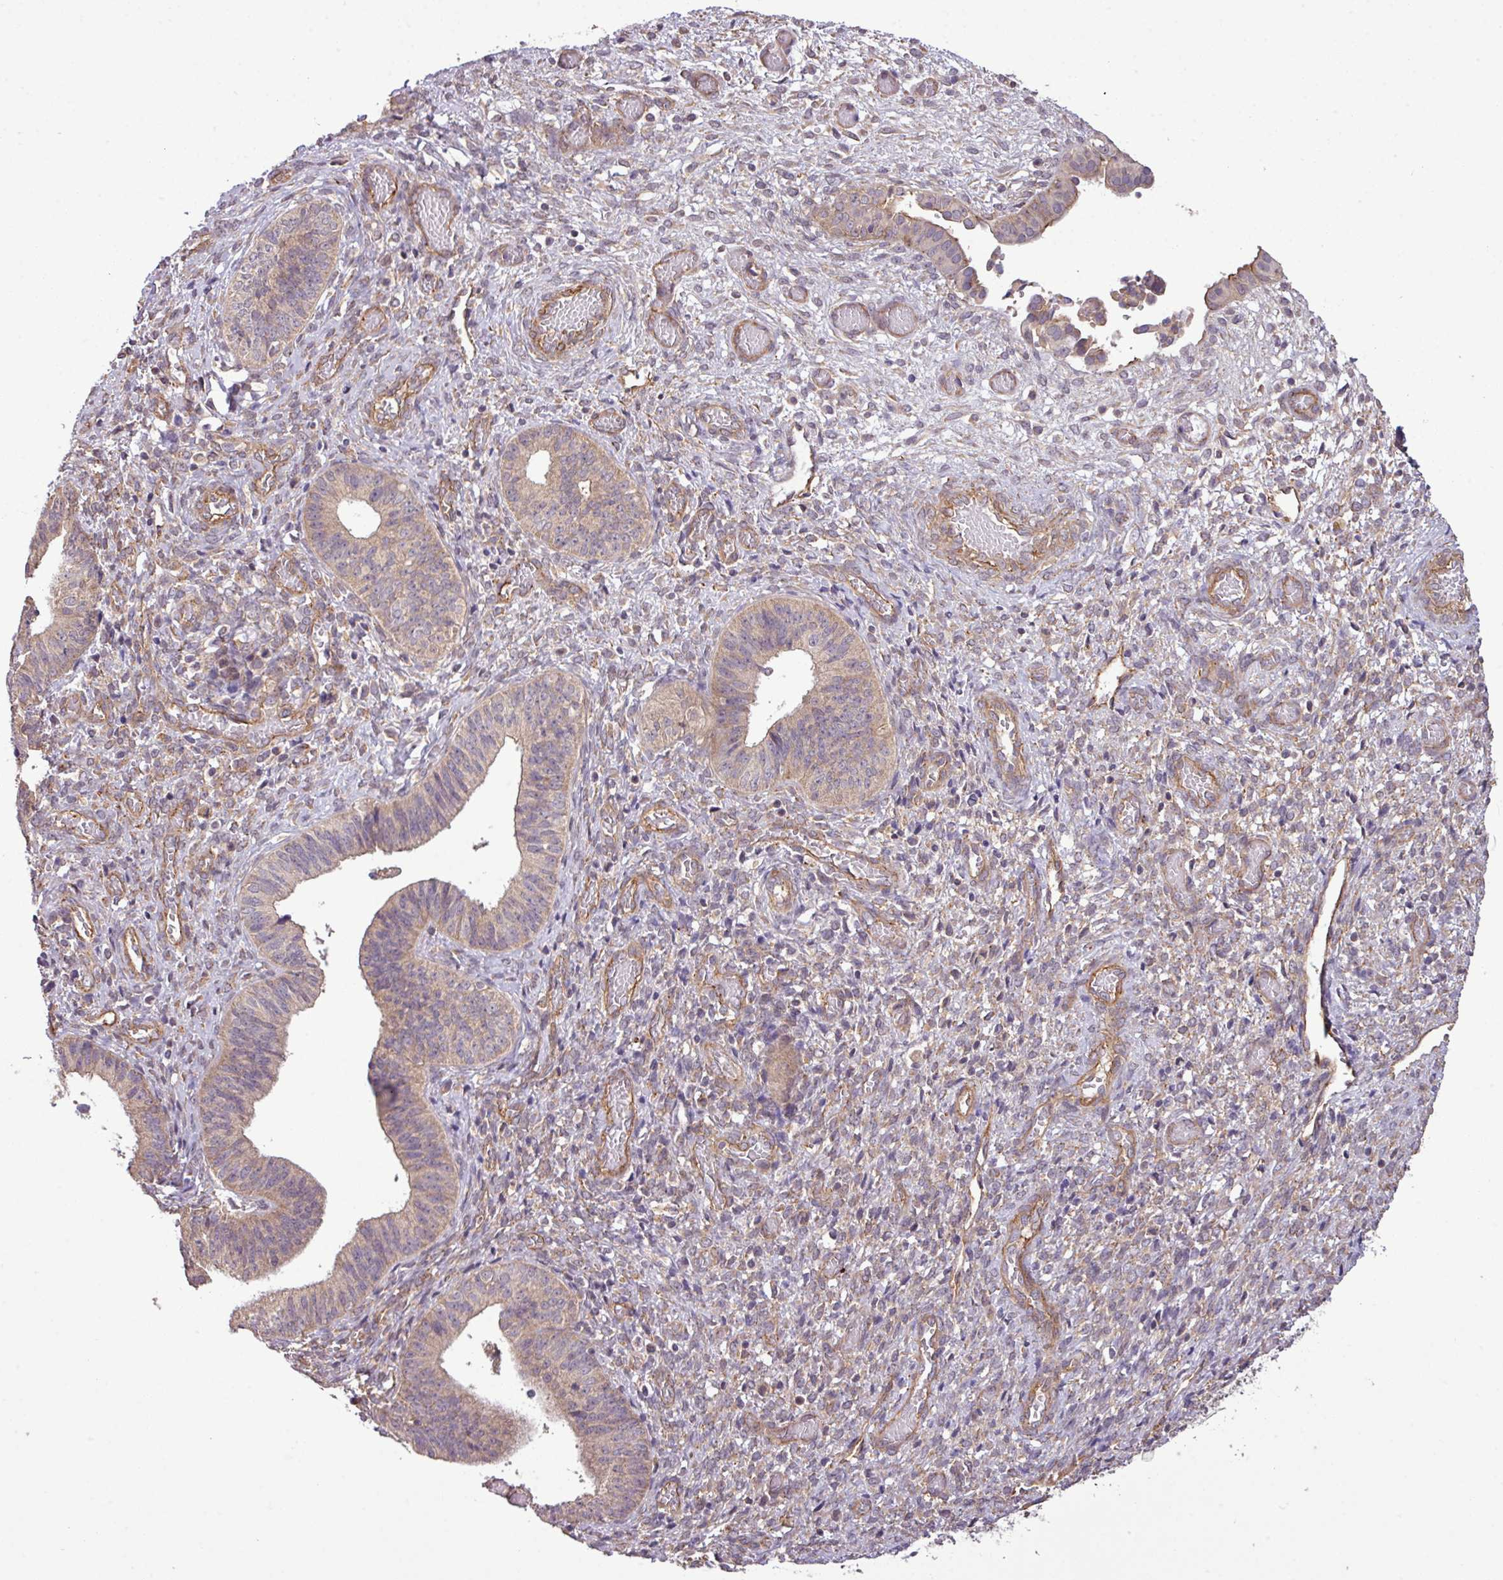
{"staining": {"intensity": "moderate", "quantity": ">75%", "location": "cytoplasmic/membranous"}, "tissue": "cervical cancer", "cell_type": "Tumor cells", "image_type": "cancer", "snomed": [{"axis": "morphology", "description": "Squamous cell carcinoma, NOS"}, {"axis": "topography", "description": "Cervix"}], "caption": "Protein analysis of squamous cell carcinoma (cervical) tissue displays moderate cytoplasmic/membranous positivity in approximately >75% of tumor cells.", "gene": "XIAP", "patient": {"sex": "female", "age": 59}}